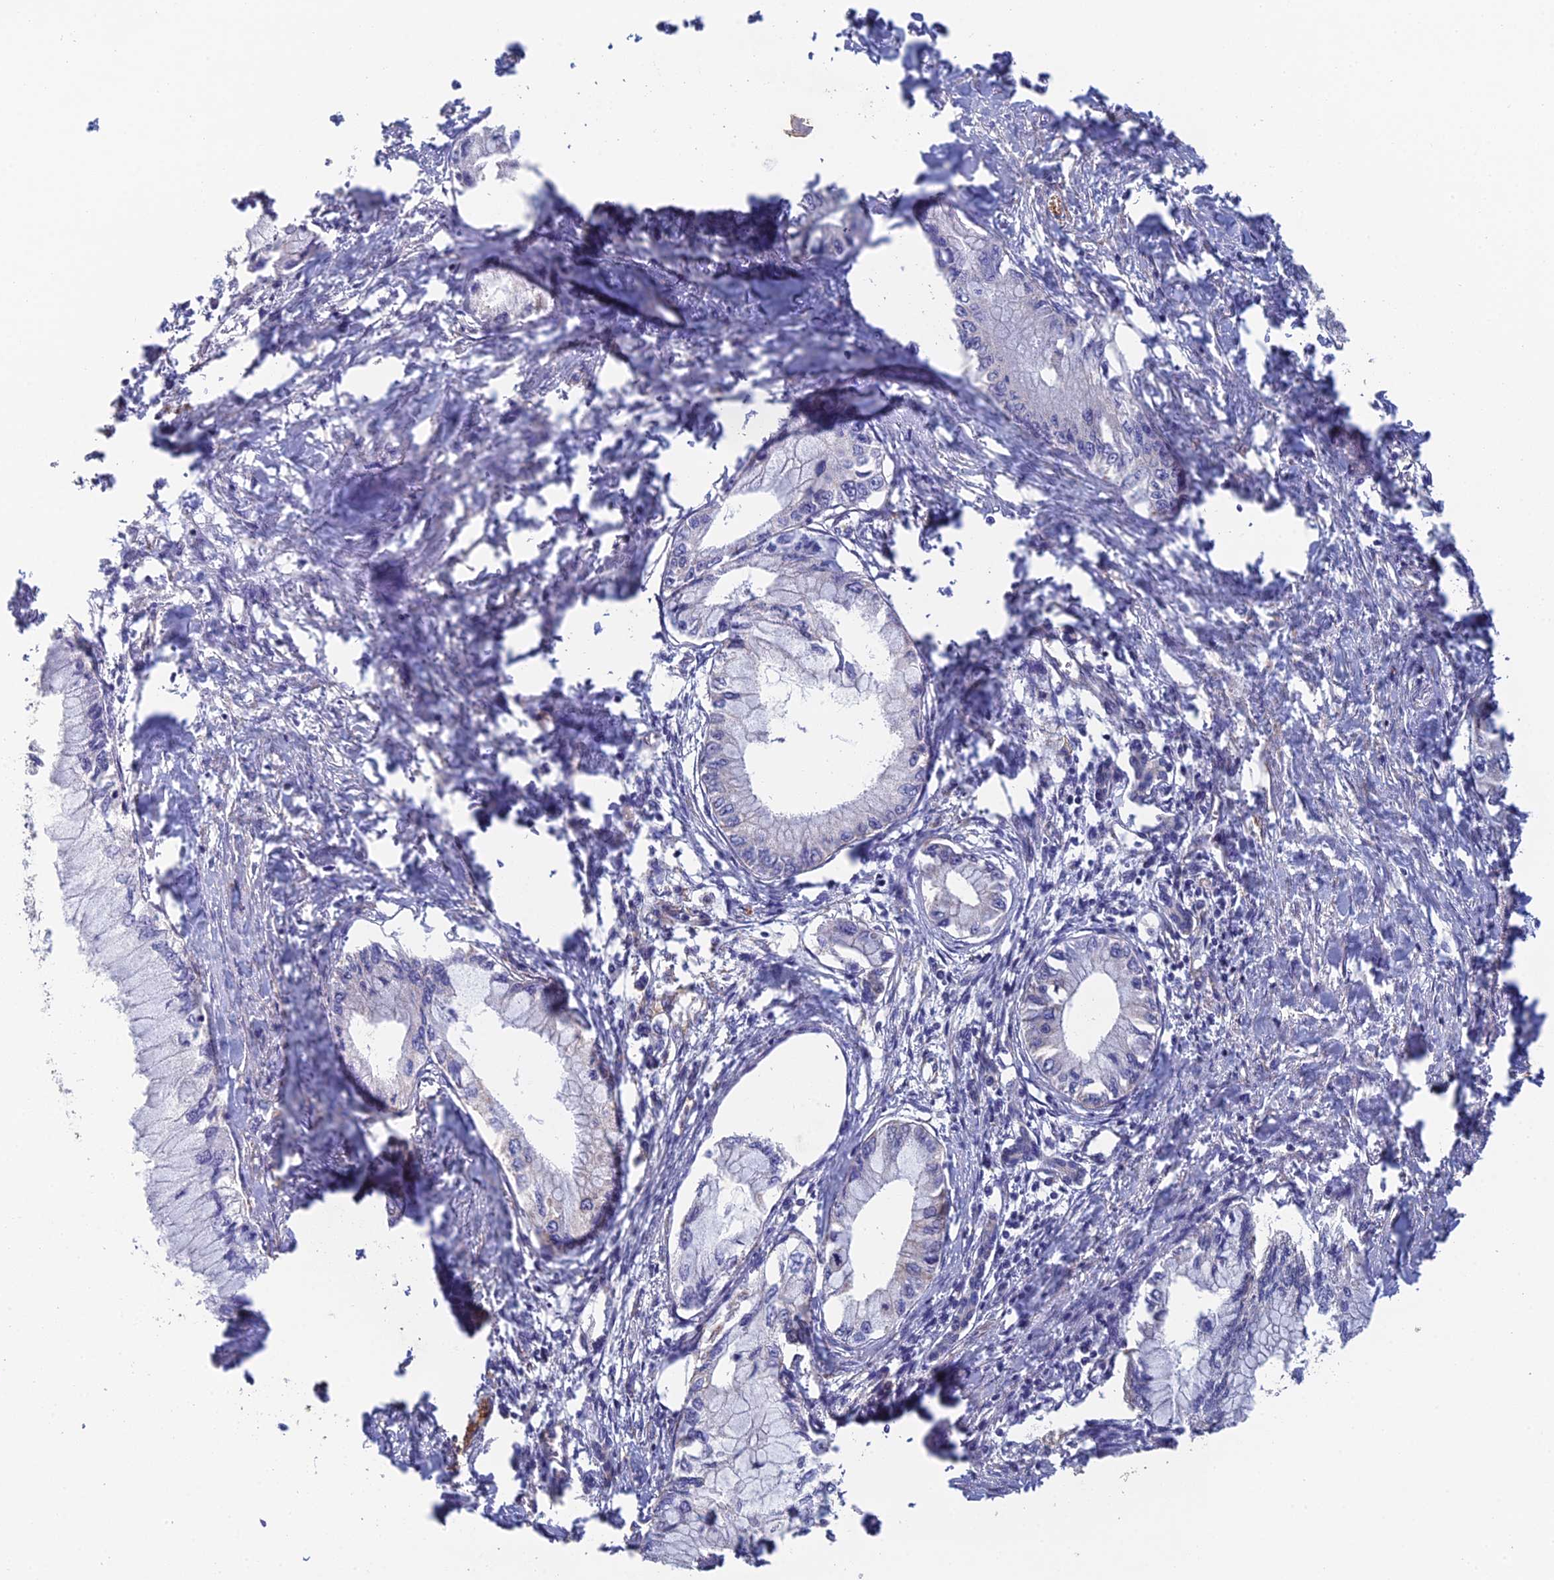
{"staining": {"intensity": "negative", "quantity": "none", "location": "none"}, "tissue": "pancreatic cancer", "cell_type": "Tumor cells", "image_type": "cancer", "snomed": [{"axis": "morphology", "description": "Adenocarcinoma, NOS"}, {"axis": "topography", "description": "Pancreas"}], "caption": "This is a image of immunohistochemistry (IHC) staining of pancreatic adenocarcinoma, which shows no expression in tumor cells.", "gene": "PCDHA5", "patient": {"sex": "male", "age": 48}}